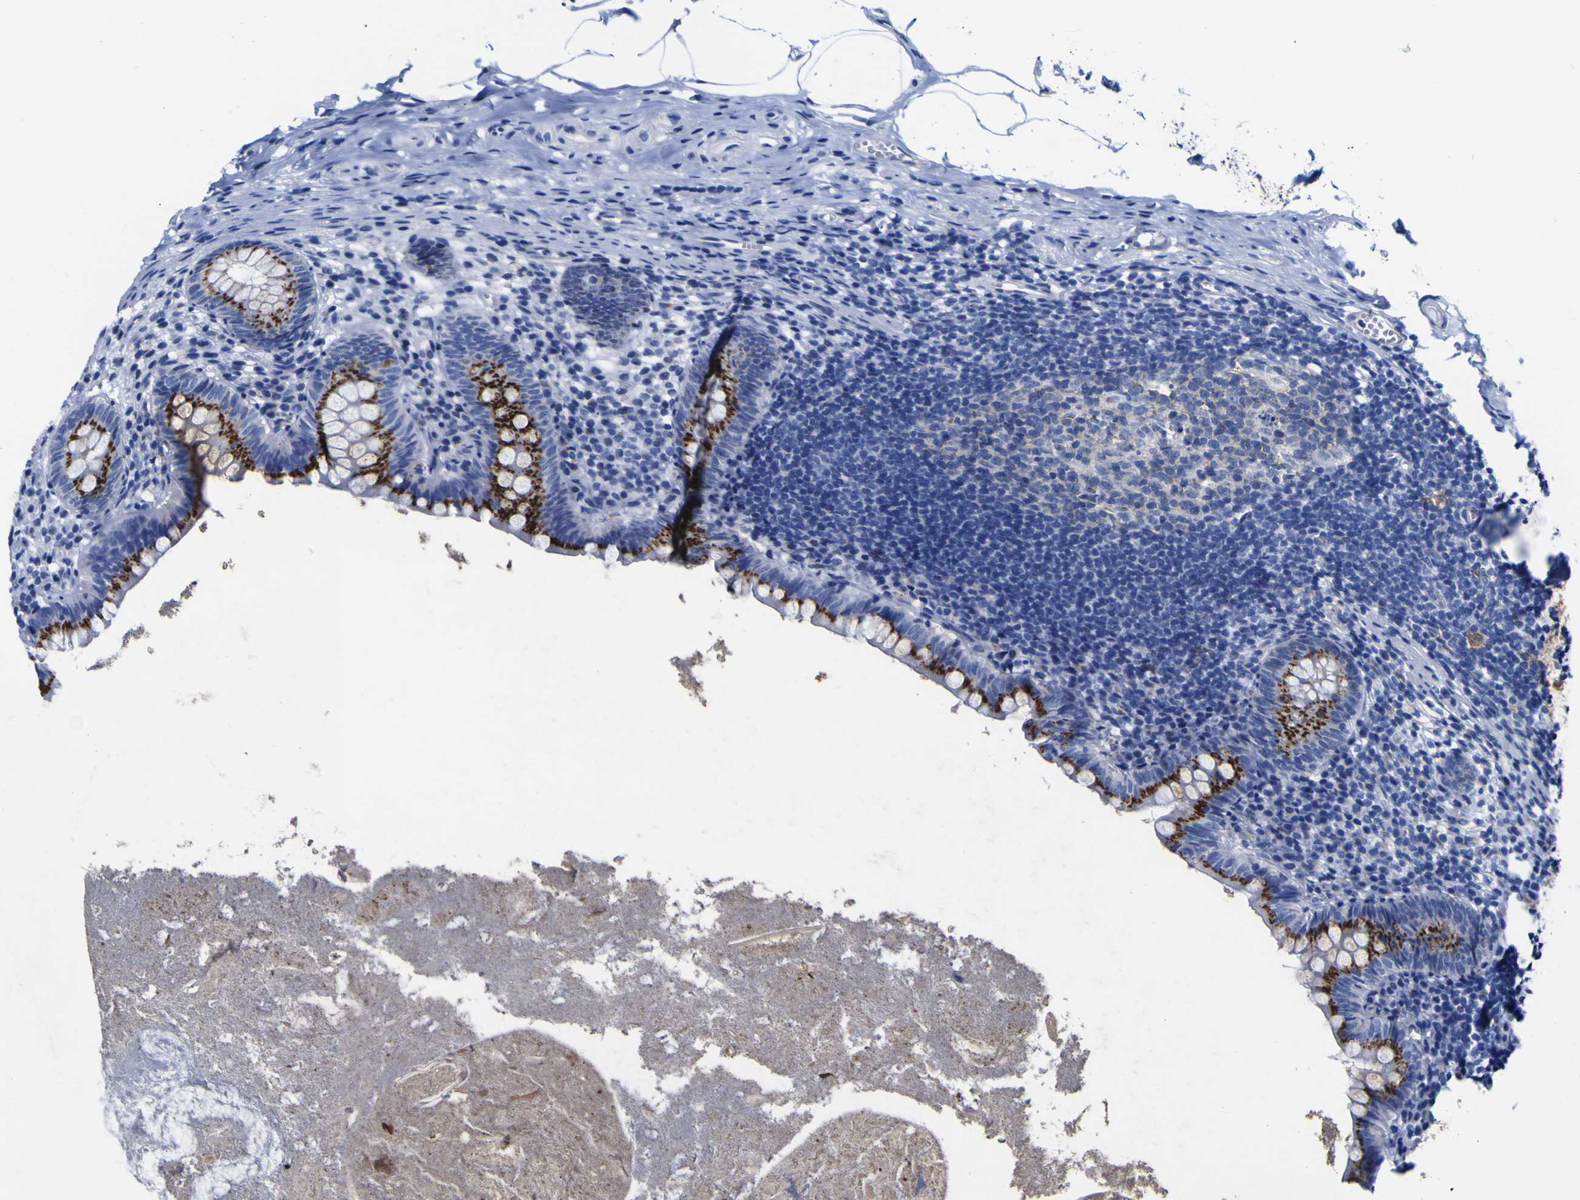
{"staining": {"intensity": "strong", "quantity": ">75%", "location": "cytoplasmic/membranous"}, "tissue": "appendix", "cell_type": "Glandular cells", "image_type": "normal", "snomed": [{"axis": "morphology", "description": "Normal tissue, NOS"}, {"axis": "topography", "description": "Appendix"}], "caption": "Protein expression analysis of benign appendix exhibits strong cytoplasmic/membranous staining in about >75% of glandular cells.", "gene": "GOLM1", "patient": {"sex": "male", "age": 52}}